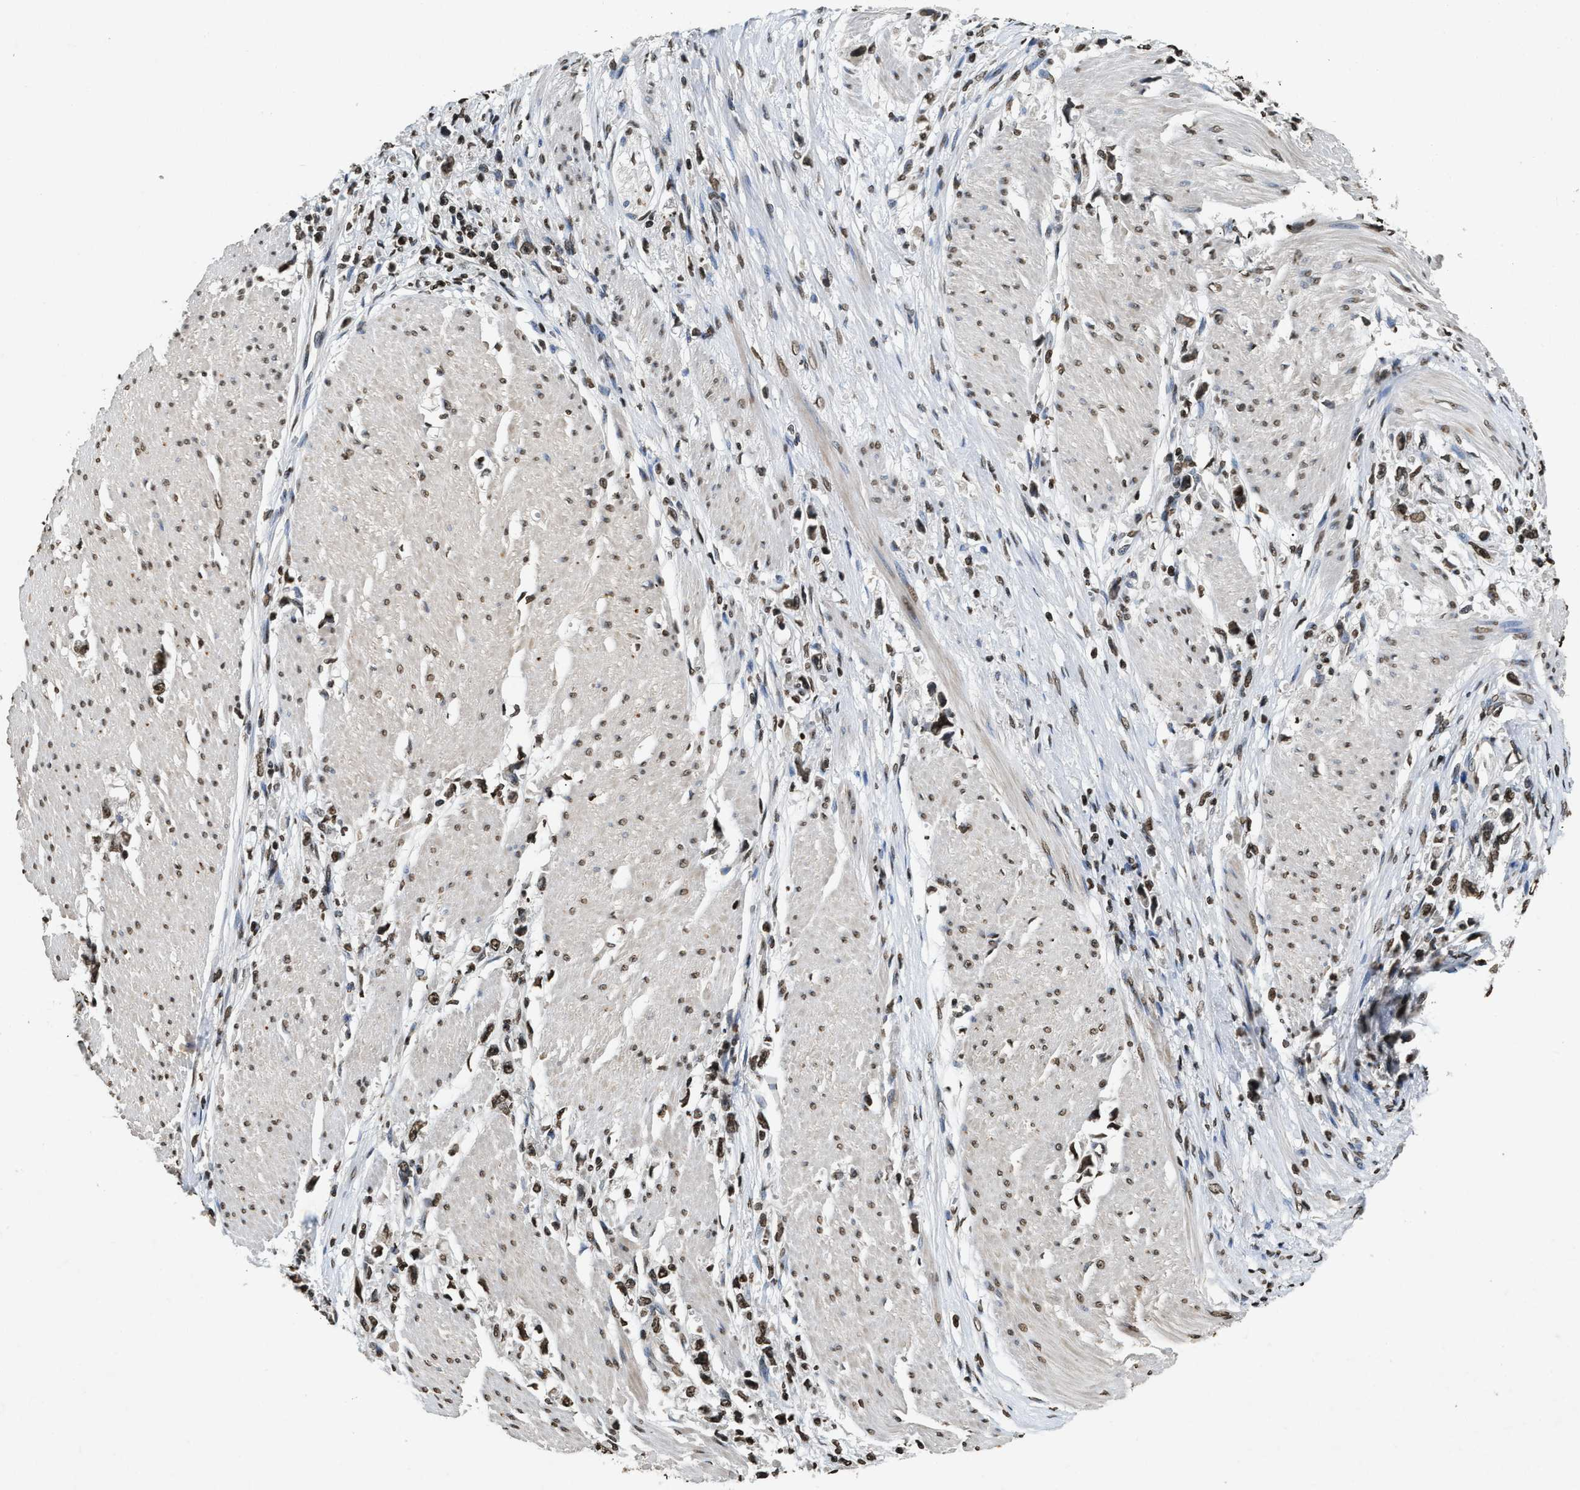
{"staining": {"intensity": "moderate", "quantity": ">75%", "location": "nuclear"}, "tissue": "stomach cancer", "cell_type": "Tumor cells", "image_type": "cancer", "snomed": [{"axis": "morphology", "description": "Adenocarcinoma, NOS"}, {"axis": "topography", "description": "Stomach"}], "caption": "Protein analysis of adenocarcinoma (stomach) tissue shows moderate nuclear positivity in about >75% of tumor cells. Nuclei are stained in blue.", "gene": "DNASE1L3", "patient": {"sex": "female", "age": 59}}